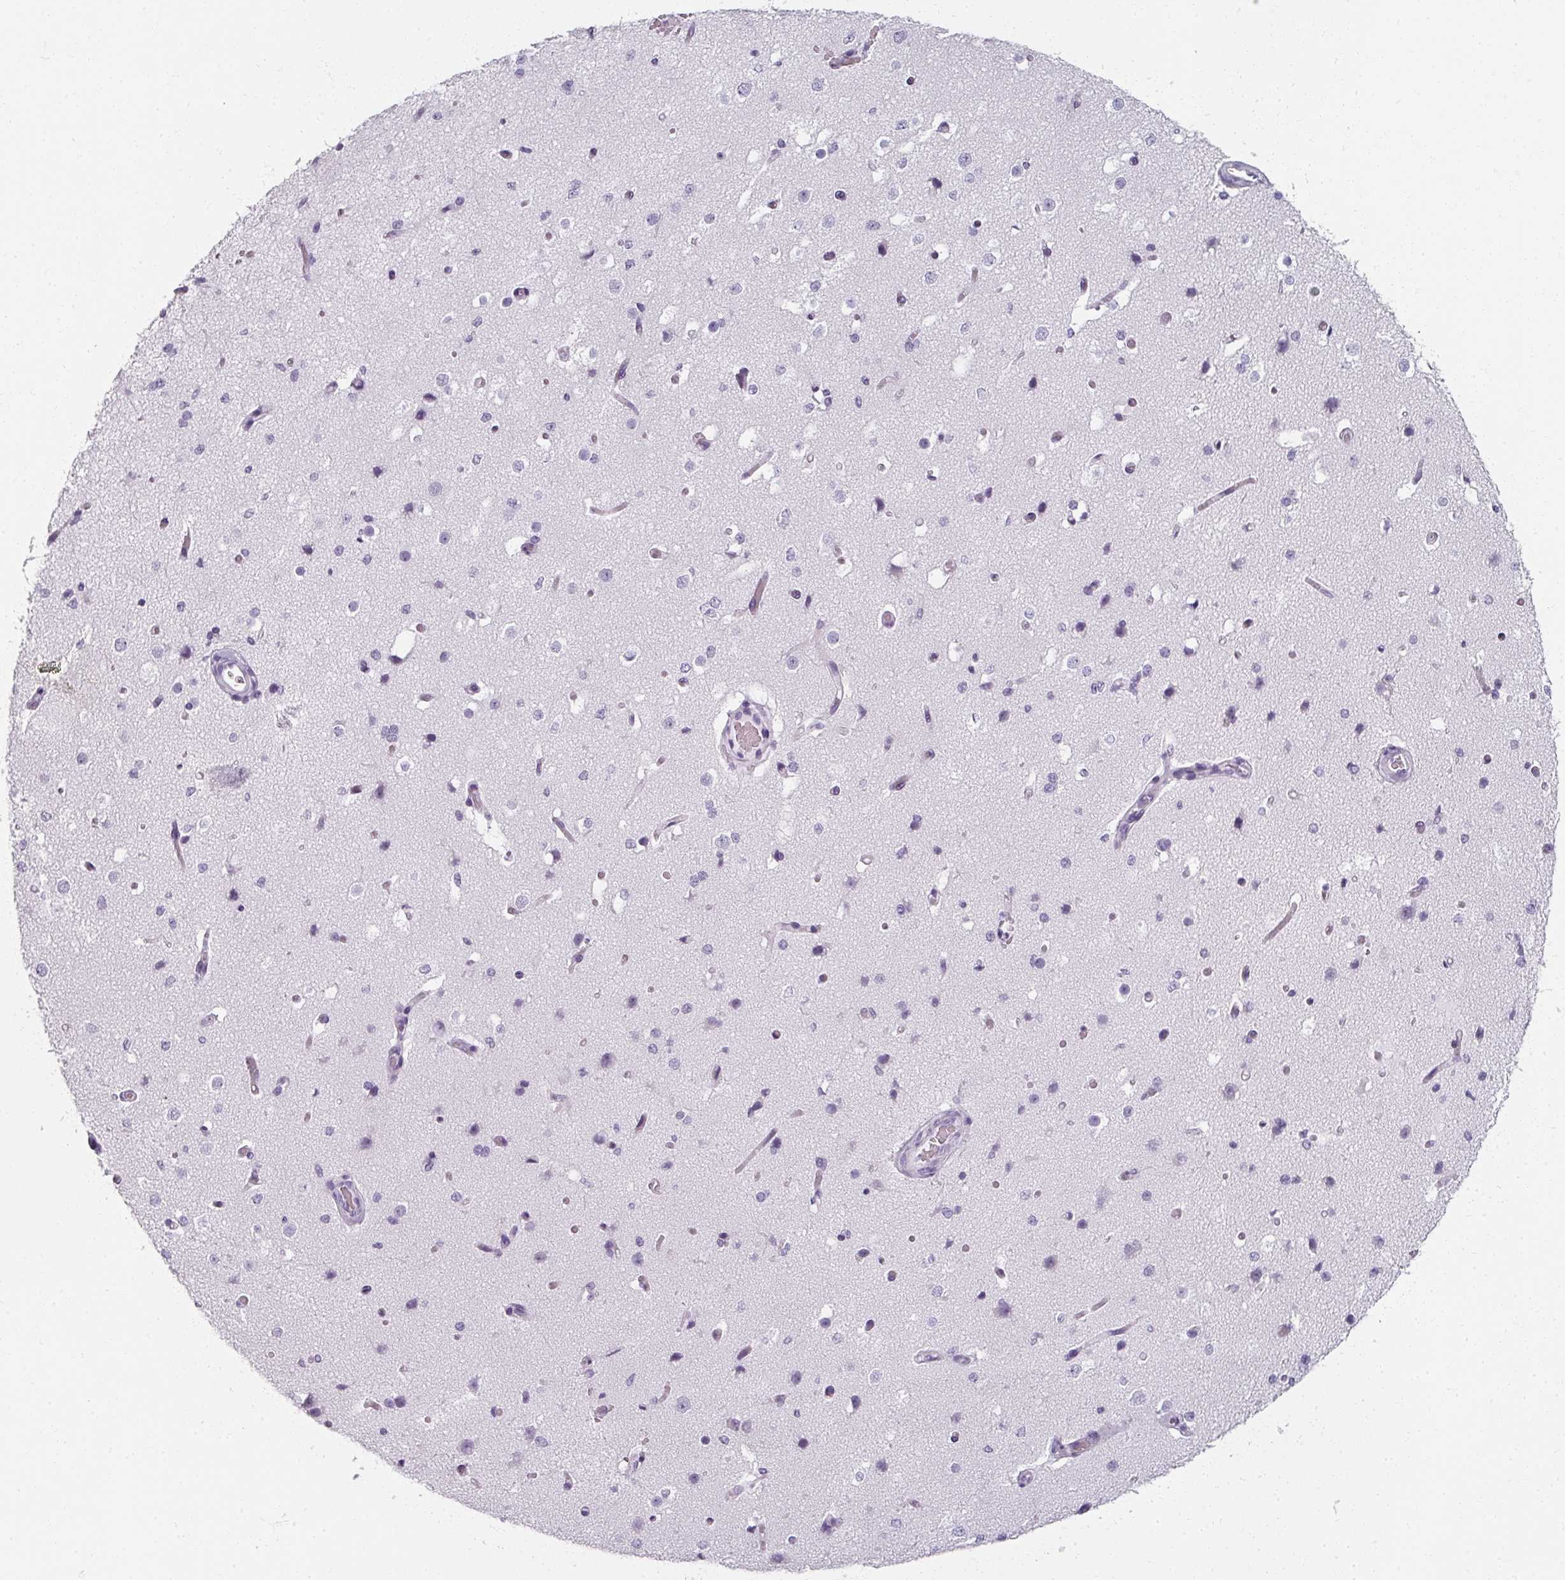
{"staining": {"intensity": "negative", "quantity": "none", "location": "none"}, "tissue": "cerebral cortex", "cell_type": "Endothelial cells", "image_type": "normal", "snomed": [{"axis": "morphology", "description": "Normal tissue, NOS"}, {"axis": "morphology", "description": "Inflammation, NOS"}, {"axis": "topography", "description": "Cerebral cortex"}], "caption": "The photomicrograph shows no staining of endothelial cells in normal cerebral cortex. The staining is performed using DAB (3,3'-diaminobenzidine) brown chromogen with nuclei counter-stained in using hematoxylin.", "gene": "REG3A", "patient": {"sex": "male", "age": 6}}